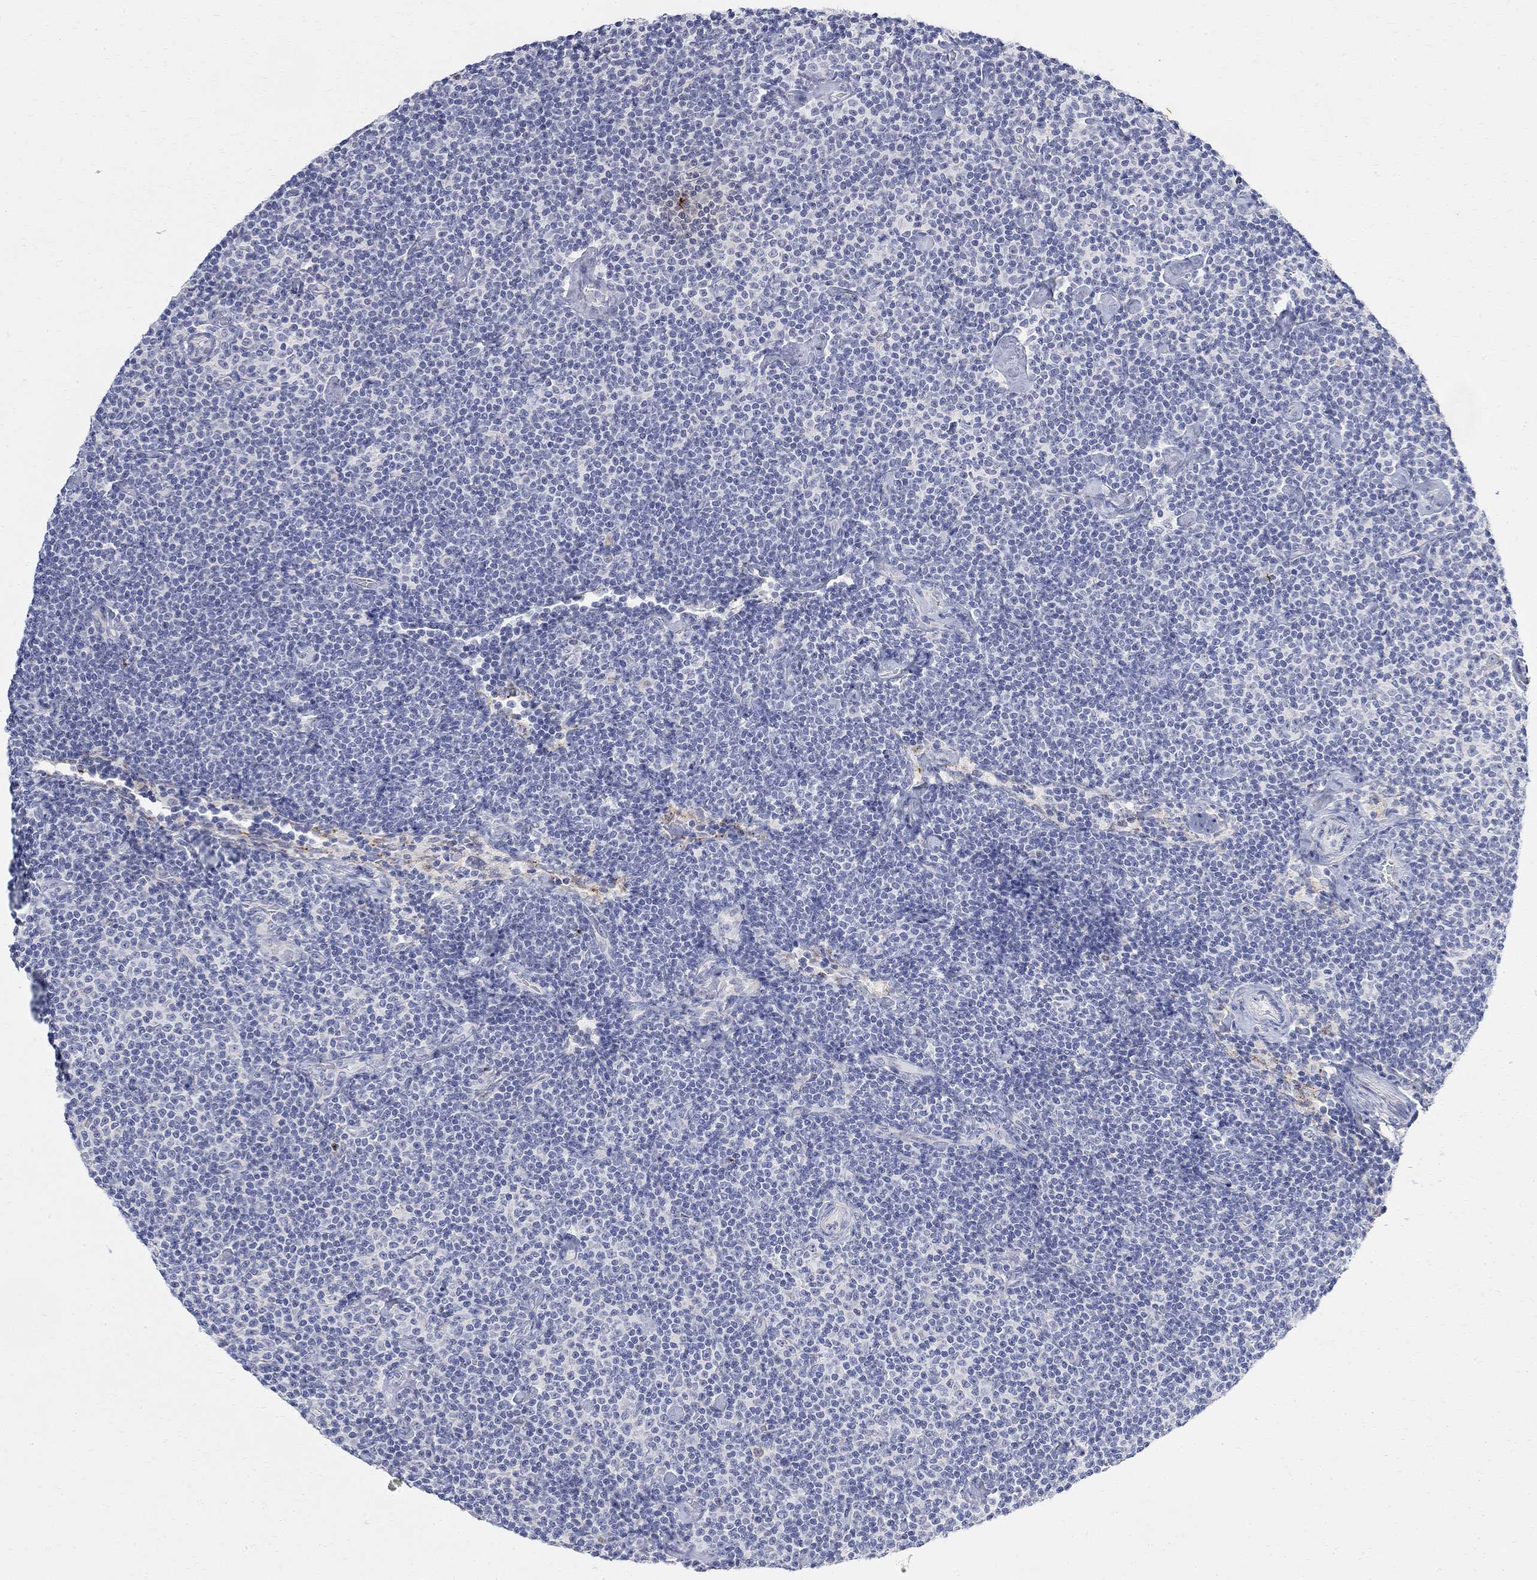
{"staining": {"intensity": "negative", "quantity": "none", "location": "none"}, "tissue": "lymphoma", "cell_type": "Tumor cells", "image_type": "cancer", "snomed": [{"axis": "morphology", "description": "Malignant lymphoma, non-Hodgkin's type, Low grade"}, {"axis": "topography", "description": "Lymph node"}], "caption": "Immunohistochemistry (IHC) histopathology image of neoplastic tissue: lymphoma stained with DAB demonstrates no significant protein expression in tumor cells.", "gene": "FNDC5", "patient": {"sex": "male", "age": 81}}